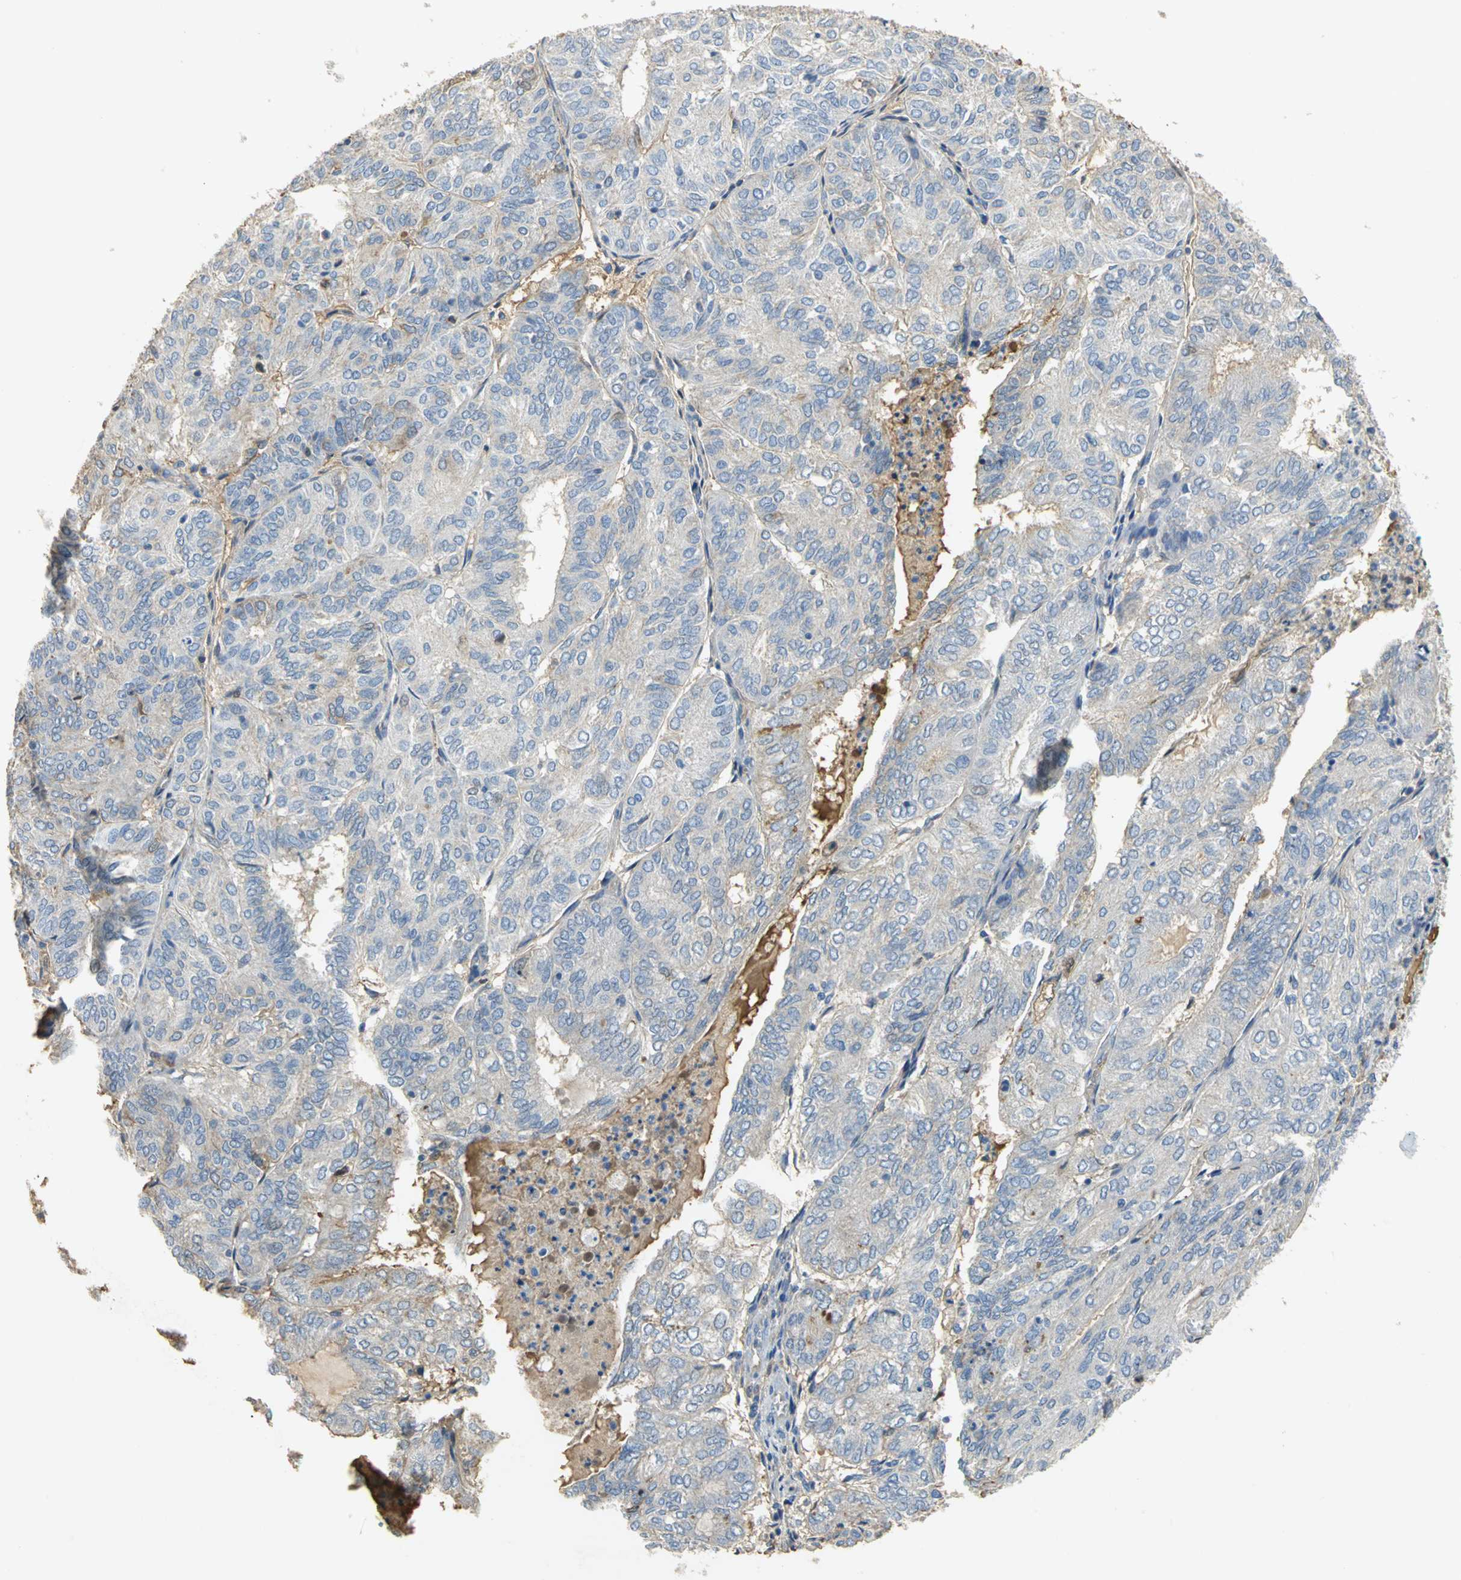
{"staining": {"intensity": "moderate", "quantity": "25%-75%", "location": "cytoplasmic/membranous"}, "tissue": "endometrial cancer", "cell_type": "Tumor cells", "image_type": "cancer", "snomed": [{"axis": "morphology", "description": "Adenocarcinoma, NOS"}, {"axis": "topography", "description": "Uterus"}], "caption": "A high-resolution photomicrograph shows IHC staining of endometrial adenocarcinoma, which exhibits moderate cytoplasmic/membranous staining in about 25%-75% of tumor cells.", "gene": "GYG2", "patient": {"sex": "female", "age": 60}}